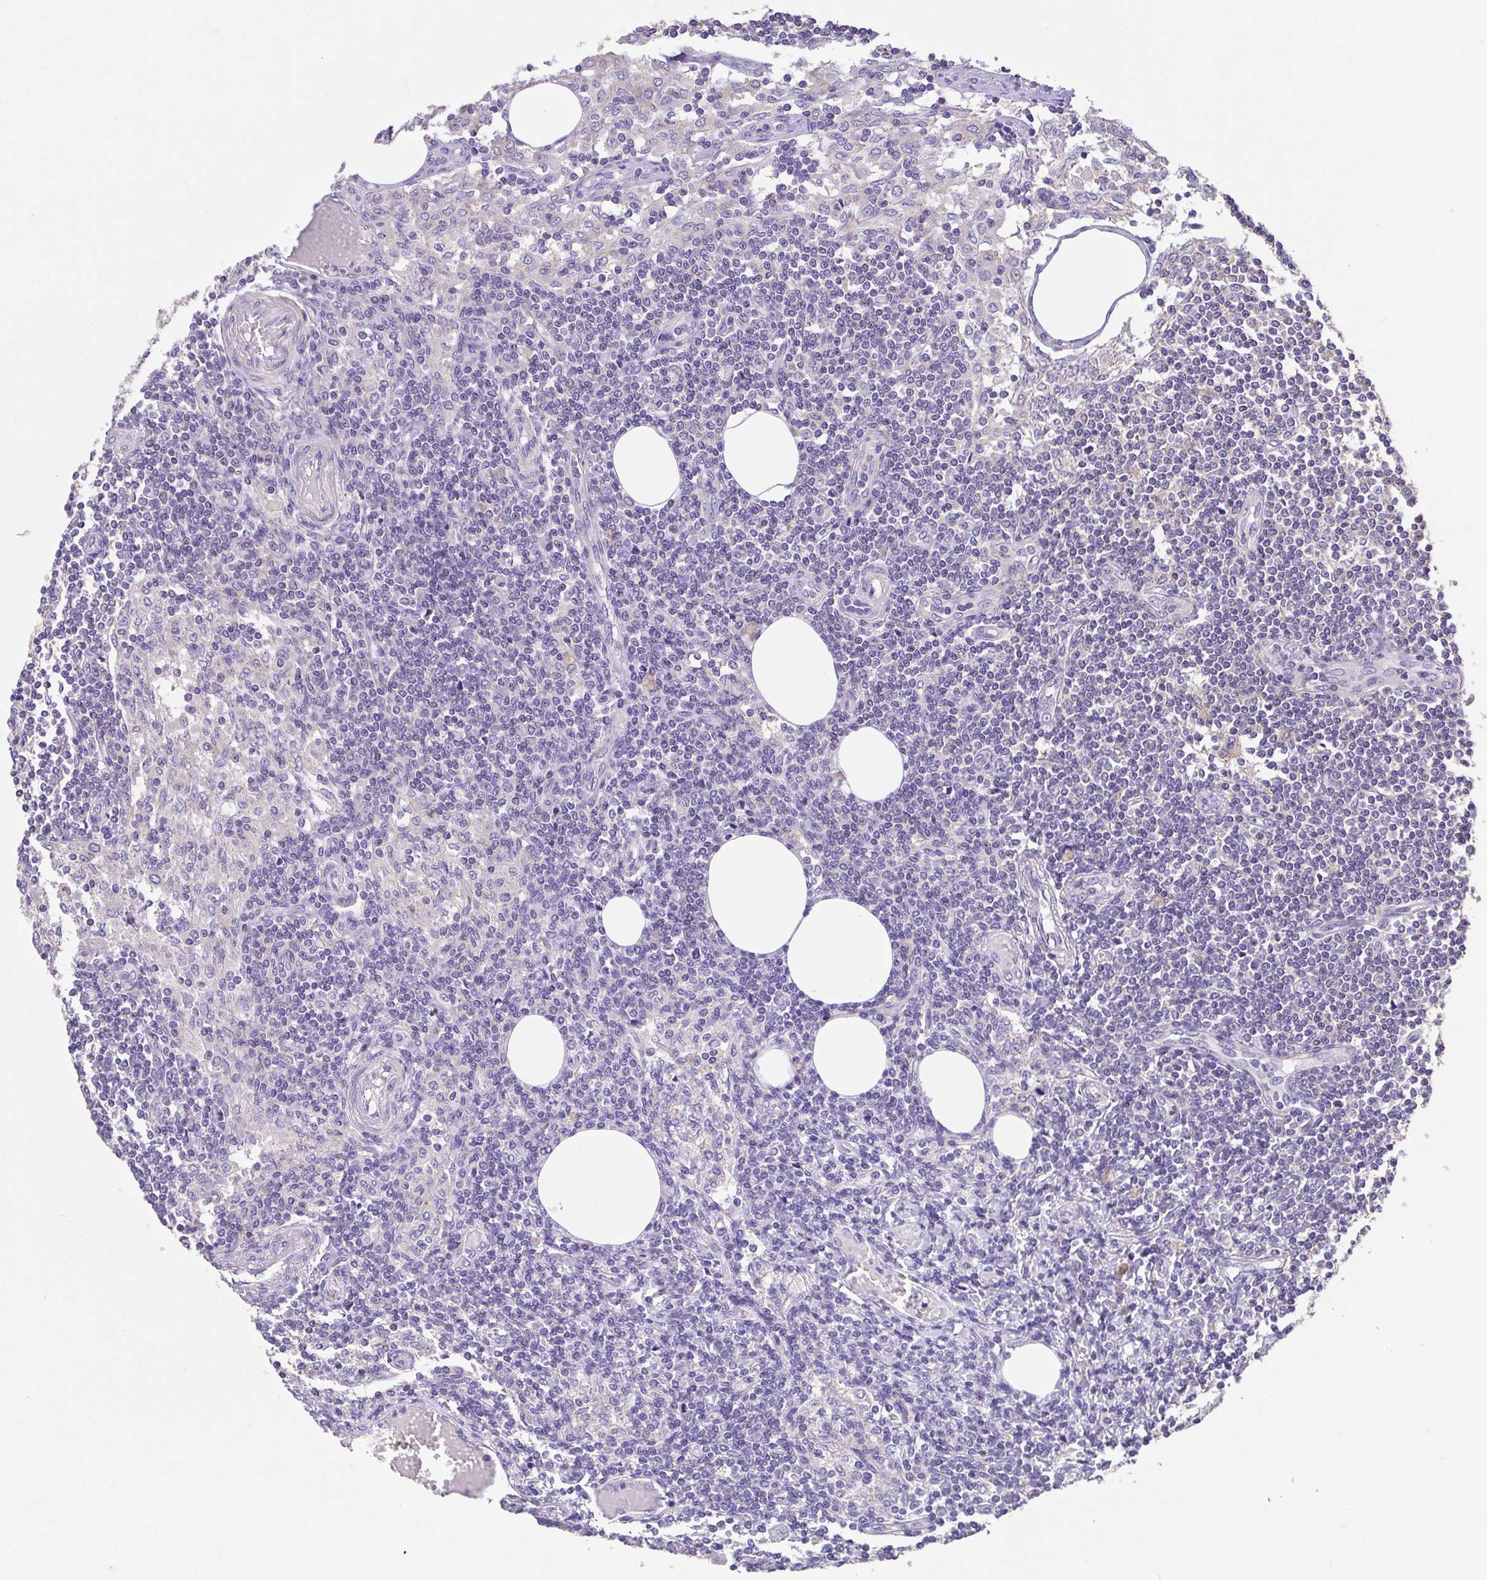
{"staining": {"intensity": "weak", "quantity": "<25%", "location": "cytoplasmic/membranous"}, "tissue": "lymph node", "cell_type": "Germinal center cells", "image_type": "normal", "snomed": [{"axis": "morphology", "description": "Normal tissue, NOS"}, {"axis": "topography", "description": "Lymph node"}], "caption": "Immunohistochemistry (IHC) of benign human lymph node displays no staining in germinal center cells.", "gene": "PRR14L", "patient": {"sex": "female", "age": 69}}